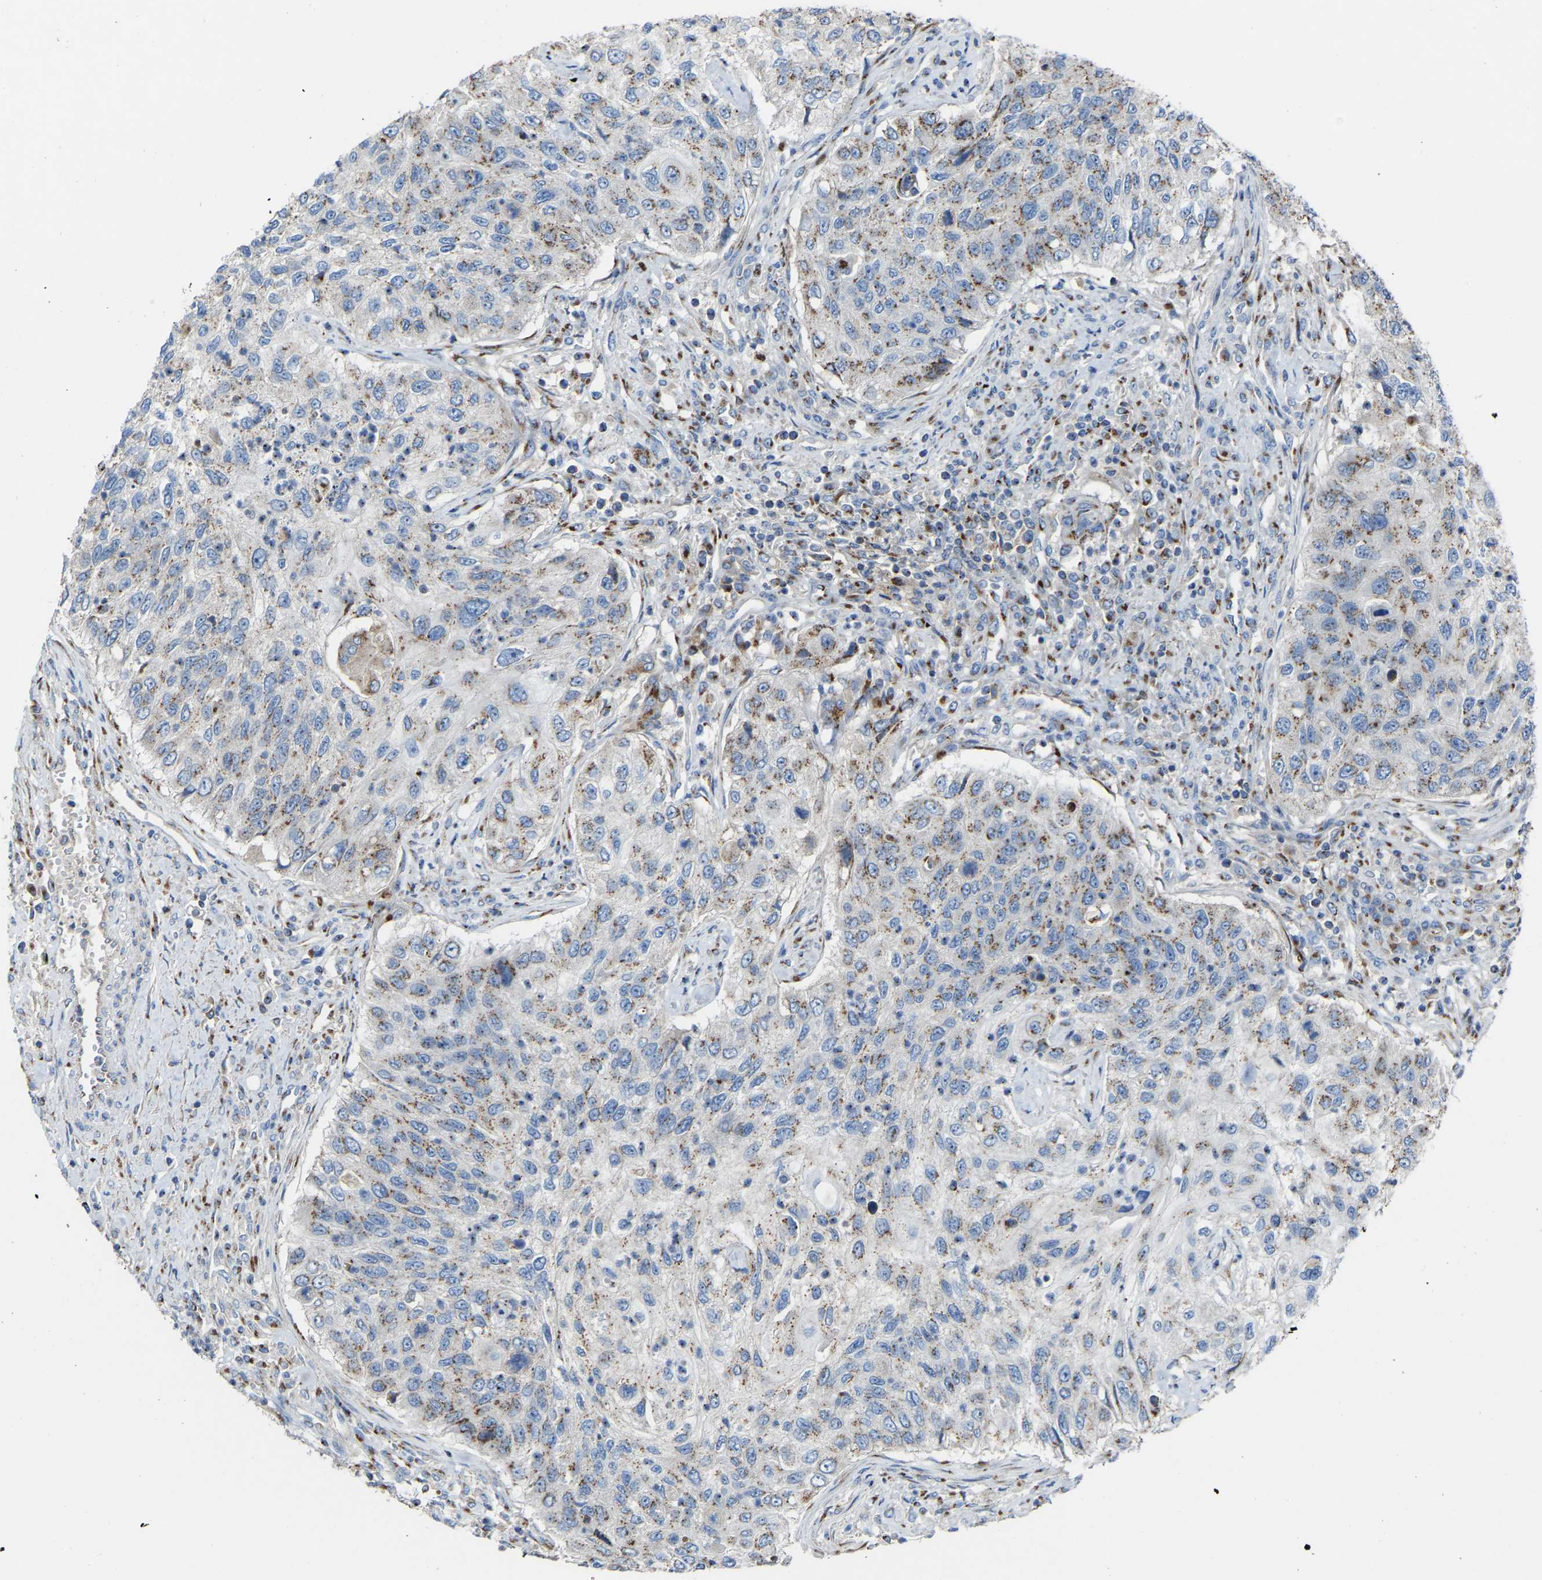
{"staining": {"intensity": "moderate", "quantity": "25%-75%", "location": "cytoplasmic/membranous"}, "tissue": "urothelial cancer", "cell_type": "Tumor cells", "image_type": "cancer", "snomed": [{"axis": "morphology", "description": "Urothelial carcinoma, High grade"}, {"axis": "topography", "description": "Urinary bladder"}], "caption": "Protein expression analysis of high-grade urothelial carcinoma shows moderate cytoplasmic/membranous expression in approximately 25%-75% of tumor cells.", "gene": "CANT1", "patient": {"sex": "female", "age": 60}}